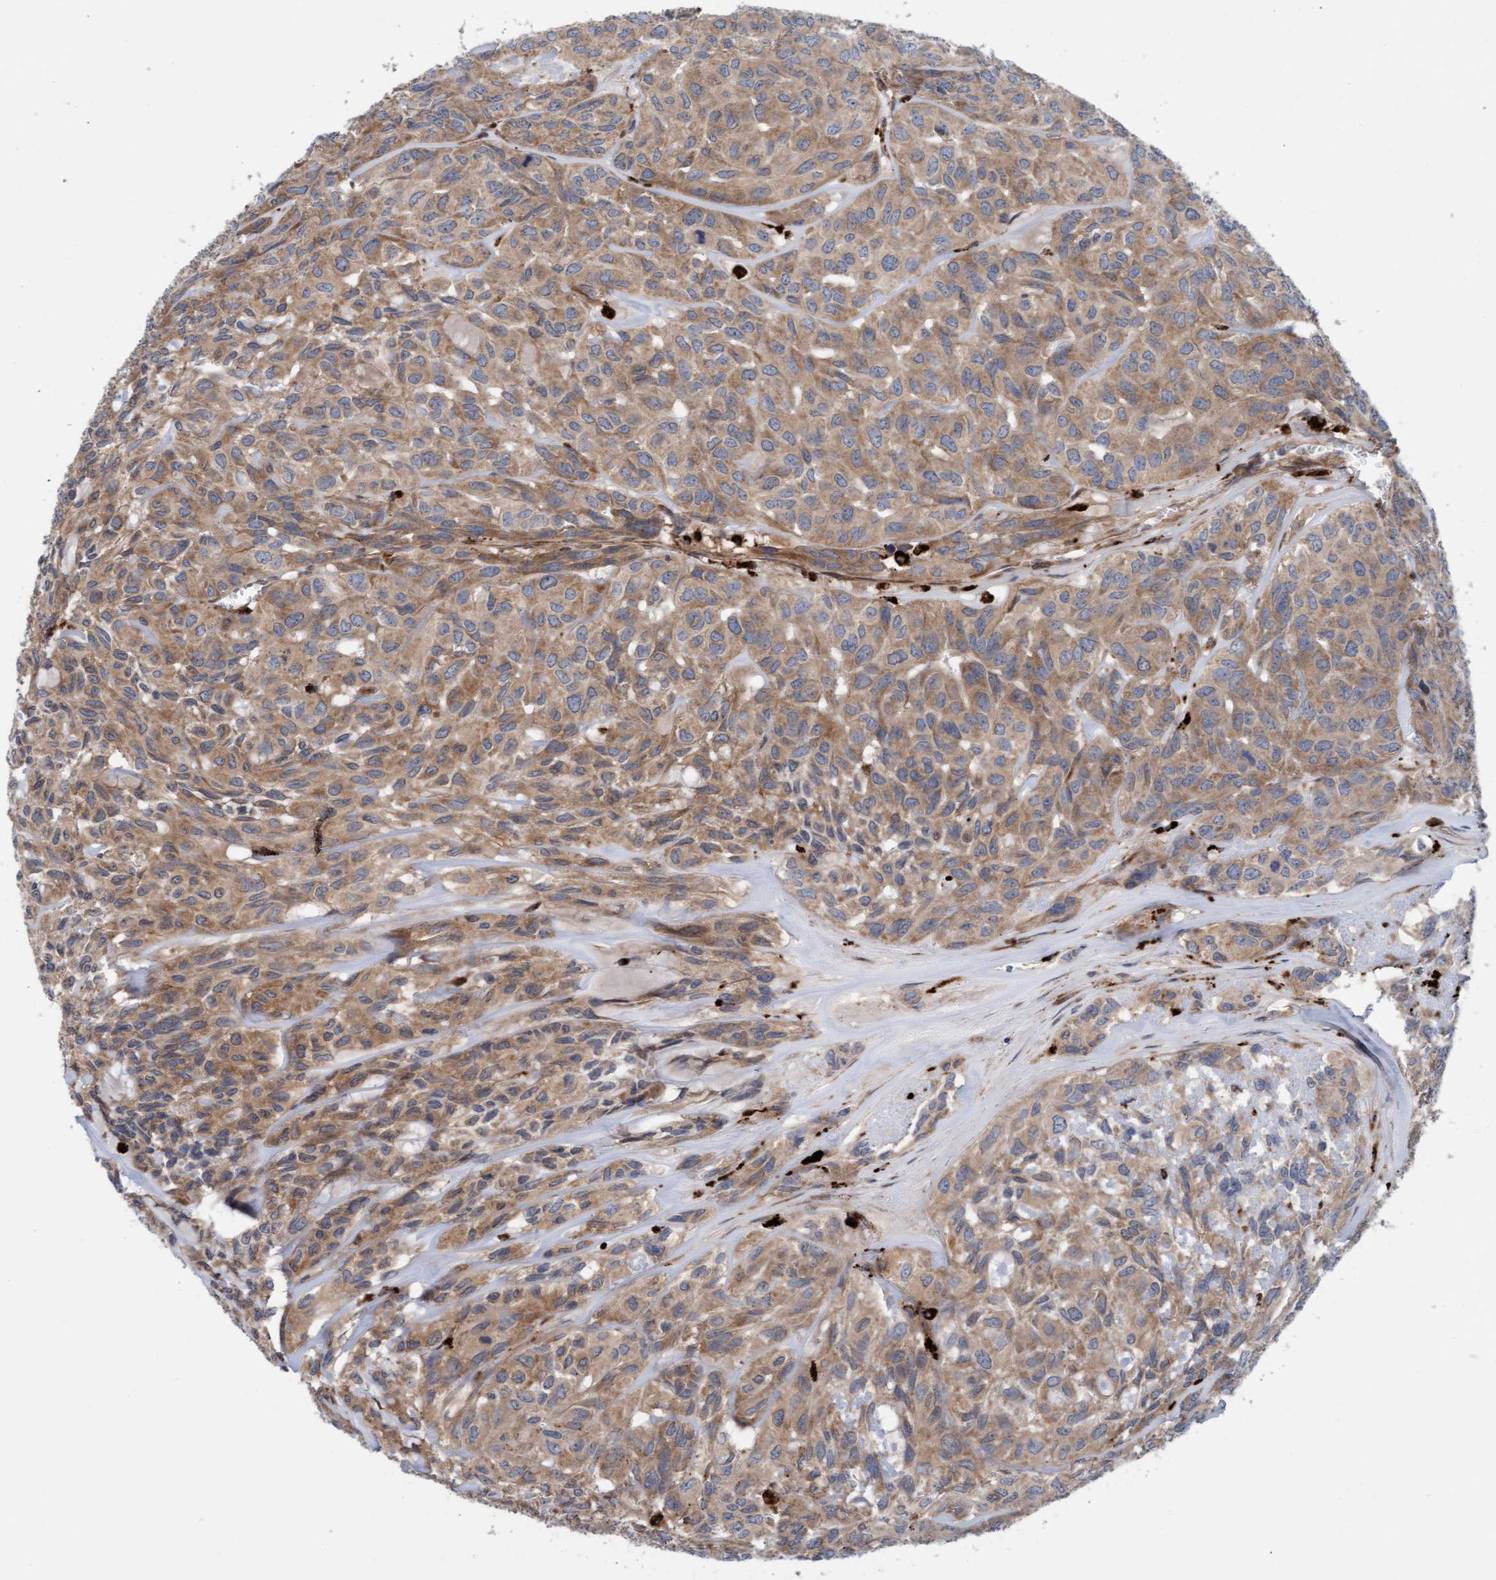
{"staining": {"intensity": "moderate", "quantity": ">75%", "location": "cytoplasmic/membranous"}, "tissue": "head and neck cancer", "cell_type": "Tumor cells", "image_type": "cancer", "snomed": [{"axis": "morphology", "description": "Adenocarcinoma, NOS"}, {"axis": "topography", "description": "Salivary gland, NOS"}, {"axis": "topography", "description": "Head-Neck"}], "caption": "This photomicrograph reveals immunohistochemistry (IHC) staining of head and neck cancer (adenocarcinoma), with medium moderate cytoplasmic/membranous positivity in approximately >75% of tumor cells.", "gene": "CDK5RAP3", "patient": {"sex": "female", "age": 76}}